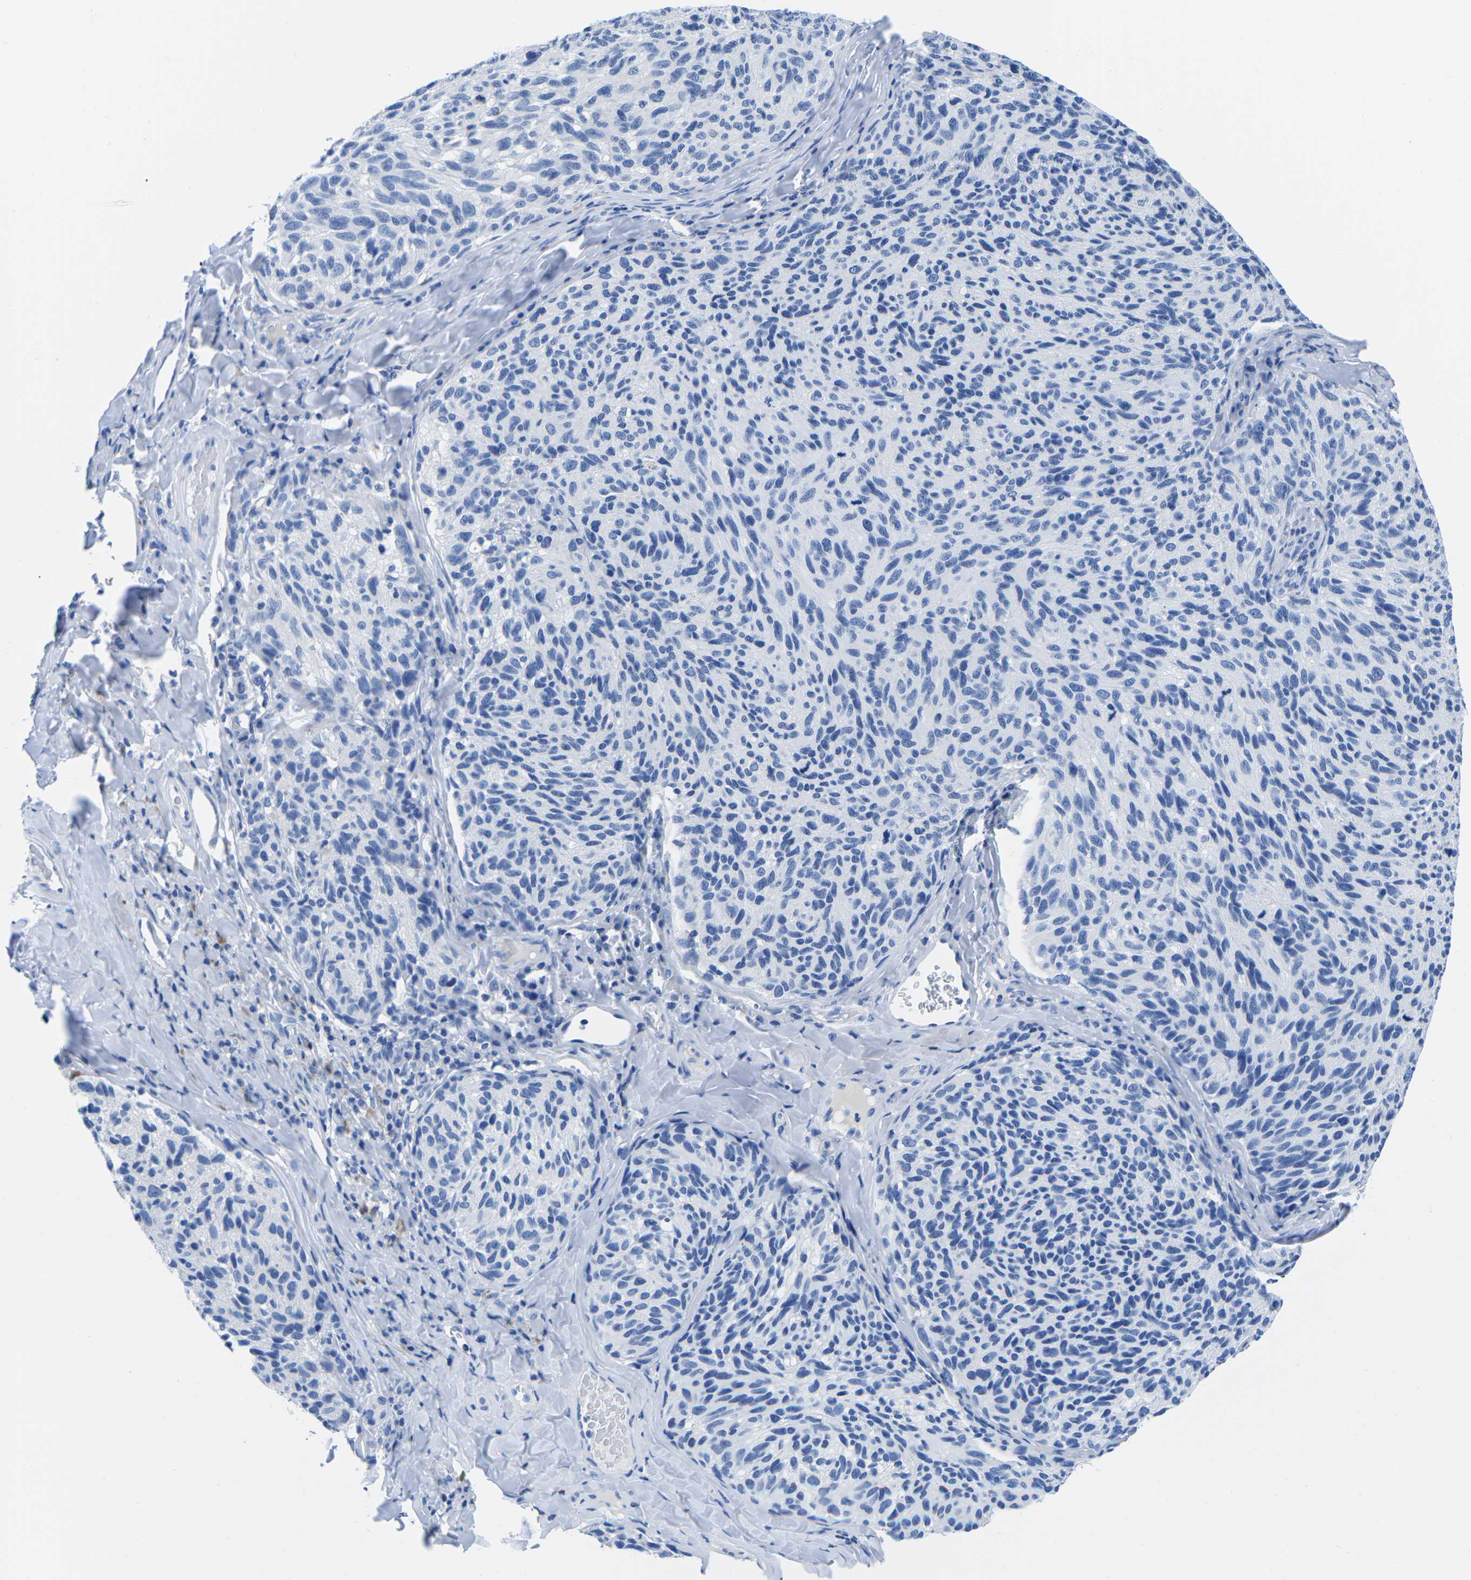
{"staining": {"intensity": "negative", "quantity": "none", "location": "none"}, "tissue": "melanoma", "cell_type": "Tumor cells", "image_type": "cancer", "snomed": [{"axis": "morphology", "description": "Malignant melanoma, NOS"}, {"axis": "topography", "description": "Skin"}], "caption": "Malignant melanoma was stained to show a protein in brown. There is no significant expression in tumor cells.", "gene": "CYP1A2", "patient": {"sex": "female", "age": 73}}